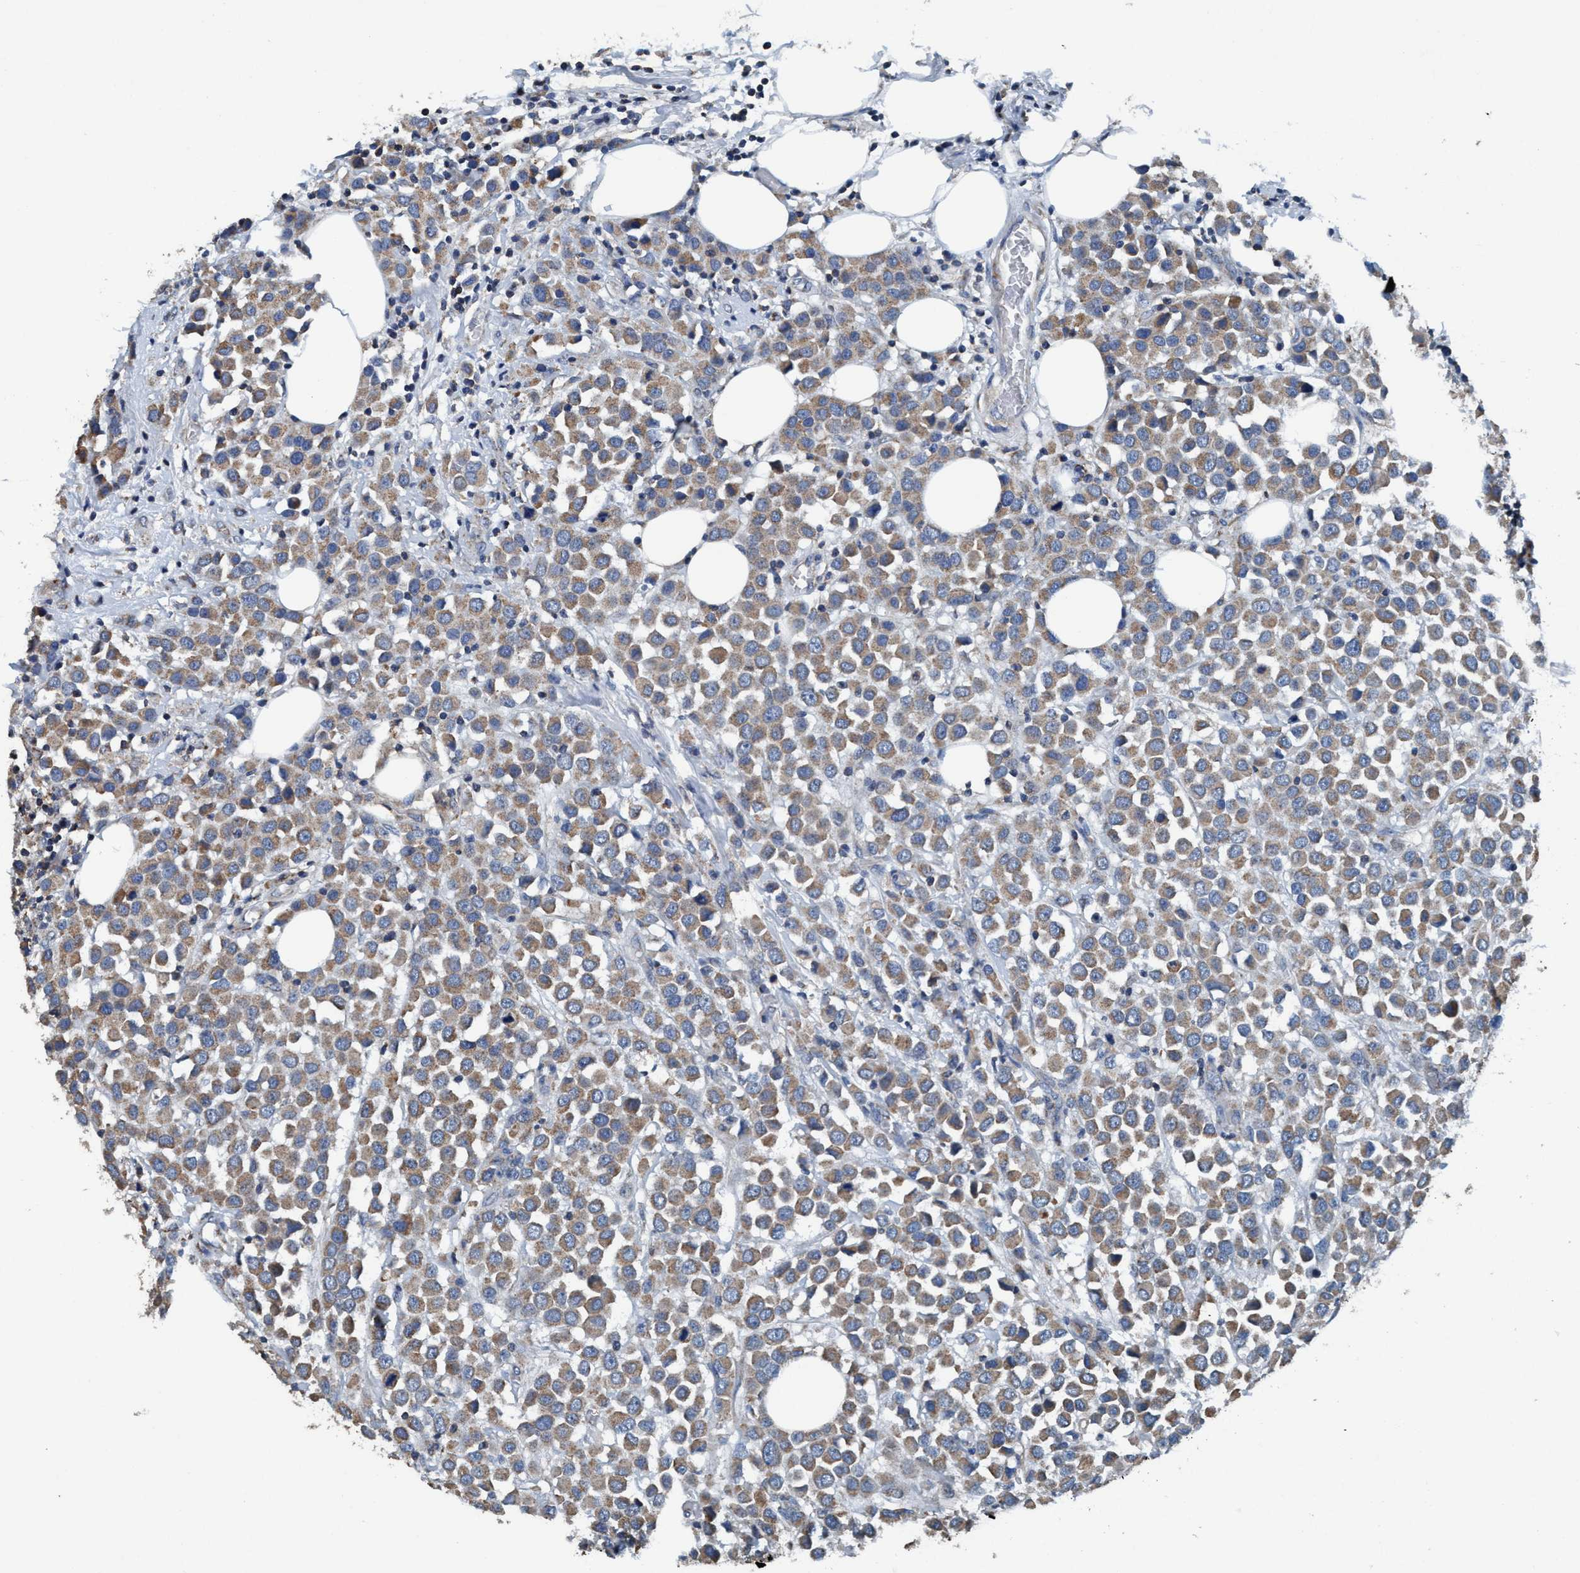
{"staining": {"intensity": "moderate", "quantity": ">75%", "location": "cytoplasmic/membranous"}, "tissue": "breast cancer", "cell_type": "Tumor cells", "image_type": "cancer", "snomed": [{"axis": "morphology", "description": "Duct carcinoma"}, {"axis": "topography", "description": "Breast"}], "caption": "Human invasive ductal carcinoma (breast) stained for a protein (brown) shows moderate cytoplasmic/membranous positive expression in about >75% of tumor cells.", "gene": "ANKFN1", "patient": {"sex": "female", "age": 61}}